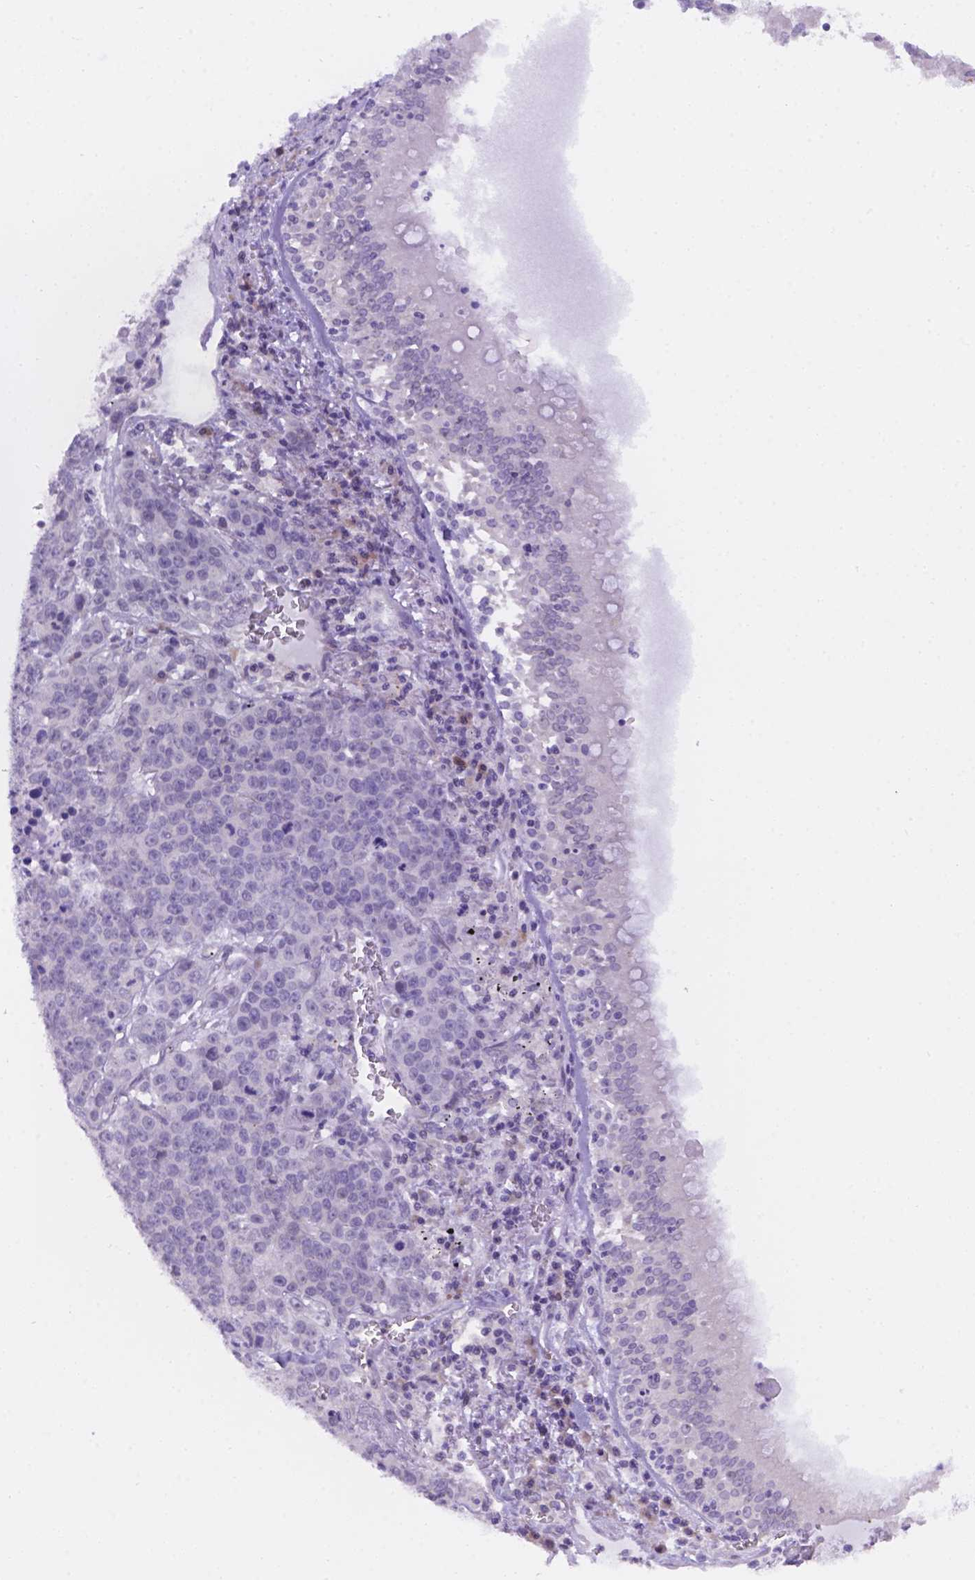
{"staining": {"intensity": "negative", "quantity": "none", "location": "none"}, "tissue": "lung cancer", "cell_type": "Tumor cells", "image_type": "cancer", "snomed": [{"axis": "morphology", "description": "Squamous cell carcinoma, NOS"}, {"axis": "morphology", "description": "Squamous cell carcinoma, metastatic, NOS"}, {"axis": "topography", "description": "Lung"}, {"axis": "topography", "description": "Pleura, NOS"}], "caption": "Tumor cells are negative for brown protein staining in lung cancer (squamous cell carcinoma).", "gene": "CD96", "patient": {"sex": "male", "age": 72}}